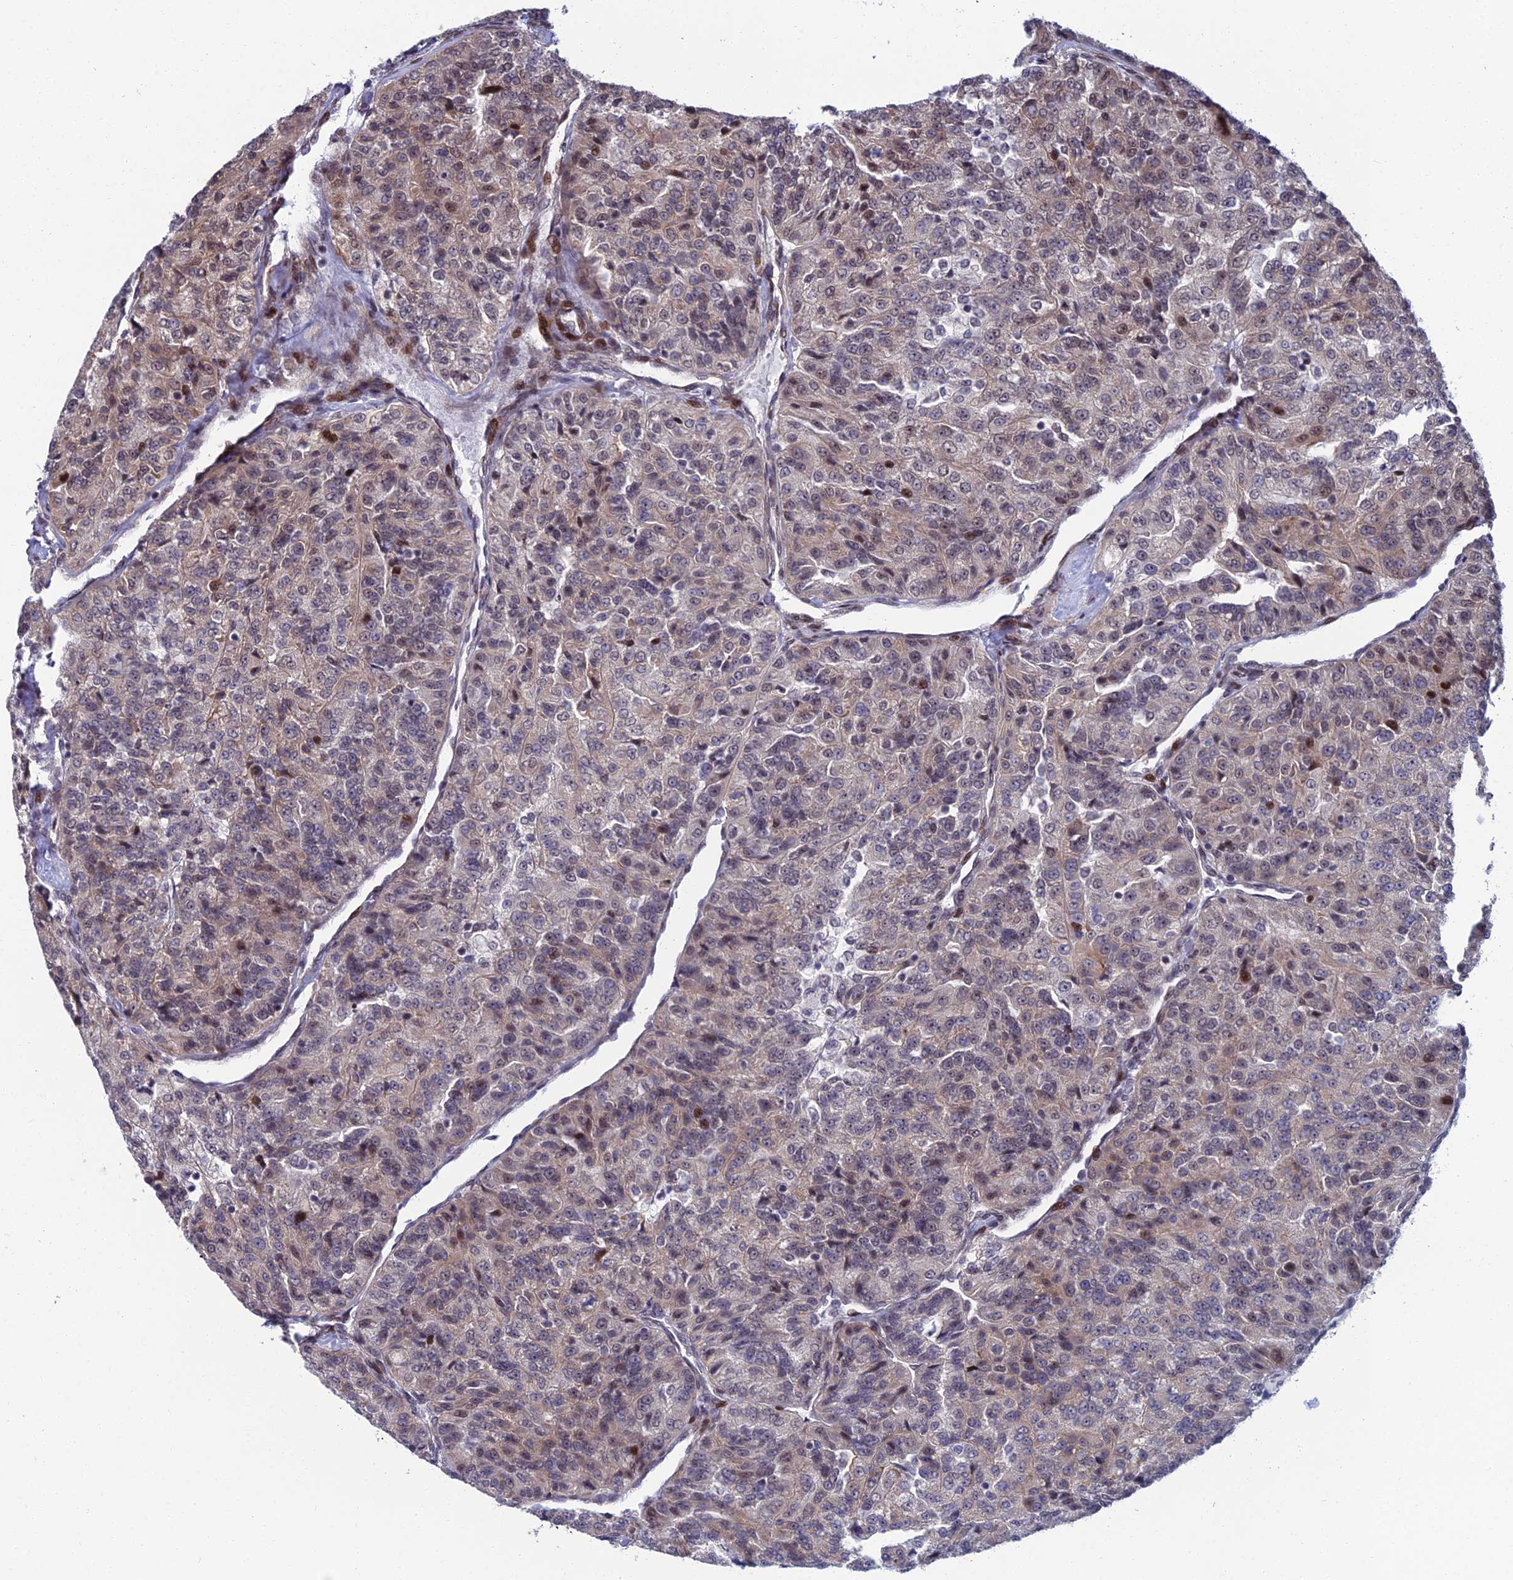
{"staining": {"intensity": "weak", "quantity": ">75%", "location": "cytoplasmic/membranous,nuclear"}, "tissue": "renal cancer", "cell_type": "Tumor cells", "image_type": "cancer", "snomed": [{"axis": "morphology", "description": "Adenocarcinoma, NOS"}, {"axis": "topography", "description": "Kidney"}], "caption": "Brown immunohistochemical staining in renal adenocarcinoma reveals weak cytoplasmic/membranous and nuclear expression in approximately >75% of tumor cells.", "gene": "ZNF668", "patient": {"sex": "female", "age": 63}}